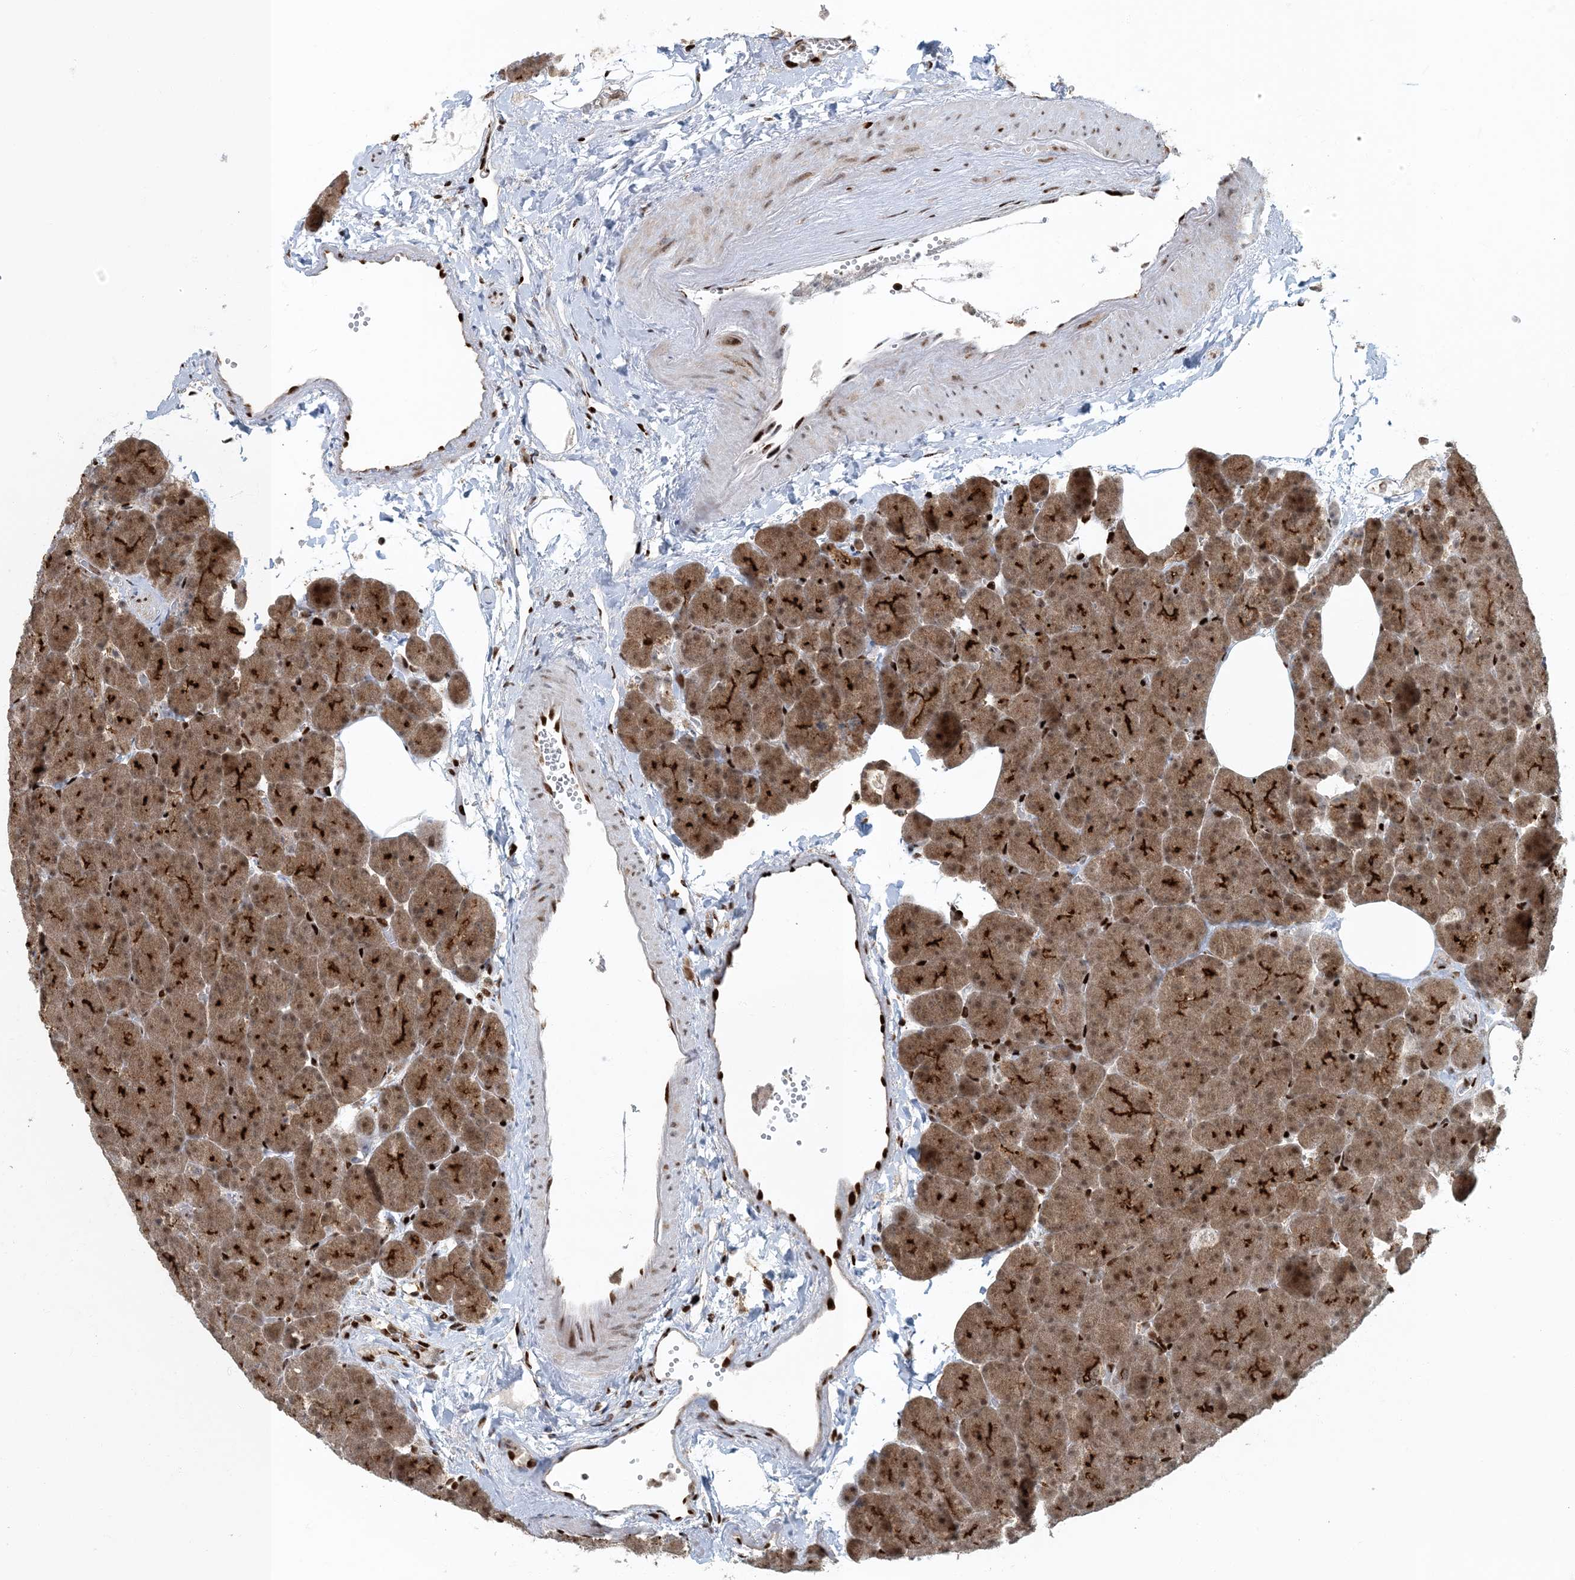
{"staining": {"intensity": "moderate", "quantity": ">75%", "location": "cytoplasmic/membranous,nuclear"}, "tissue": "pancreas", "cell_type": "Exocrine glandular cells", "image_type": "normal", "snomed": [{"axis": "morphology", "description": "Normal tissue, NOS"}, {"axis": "morphology", "description": "Carcinoid, malignant, NOS"}, {"axis": "topography", "description": "Pancreas"}], "caption": "Pancreas stained with DAB (3,3'-diaminobenzidine) IHC demonstrates medium levels of moderate cytoplasmic/membranous,nuclear expression in about >75% of exocrine glandular cells. The protein is shown in brown color, while the nuclei are stained blue.", "gene": "MBD1", "patient": {"sex": "female", "age": 35}}